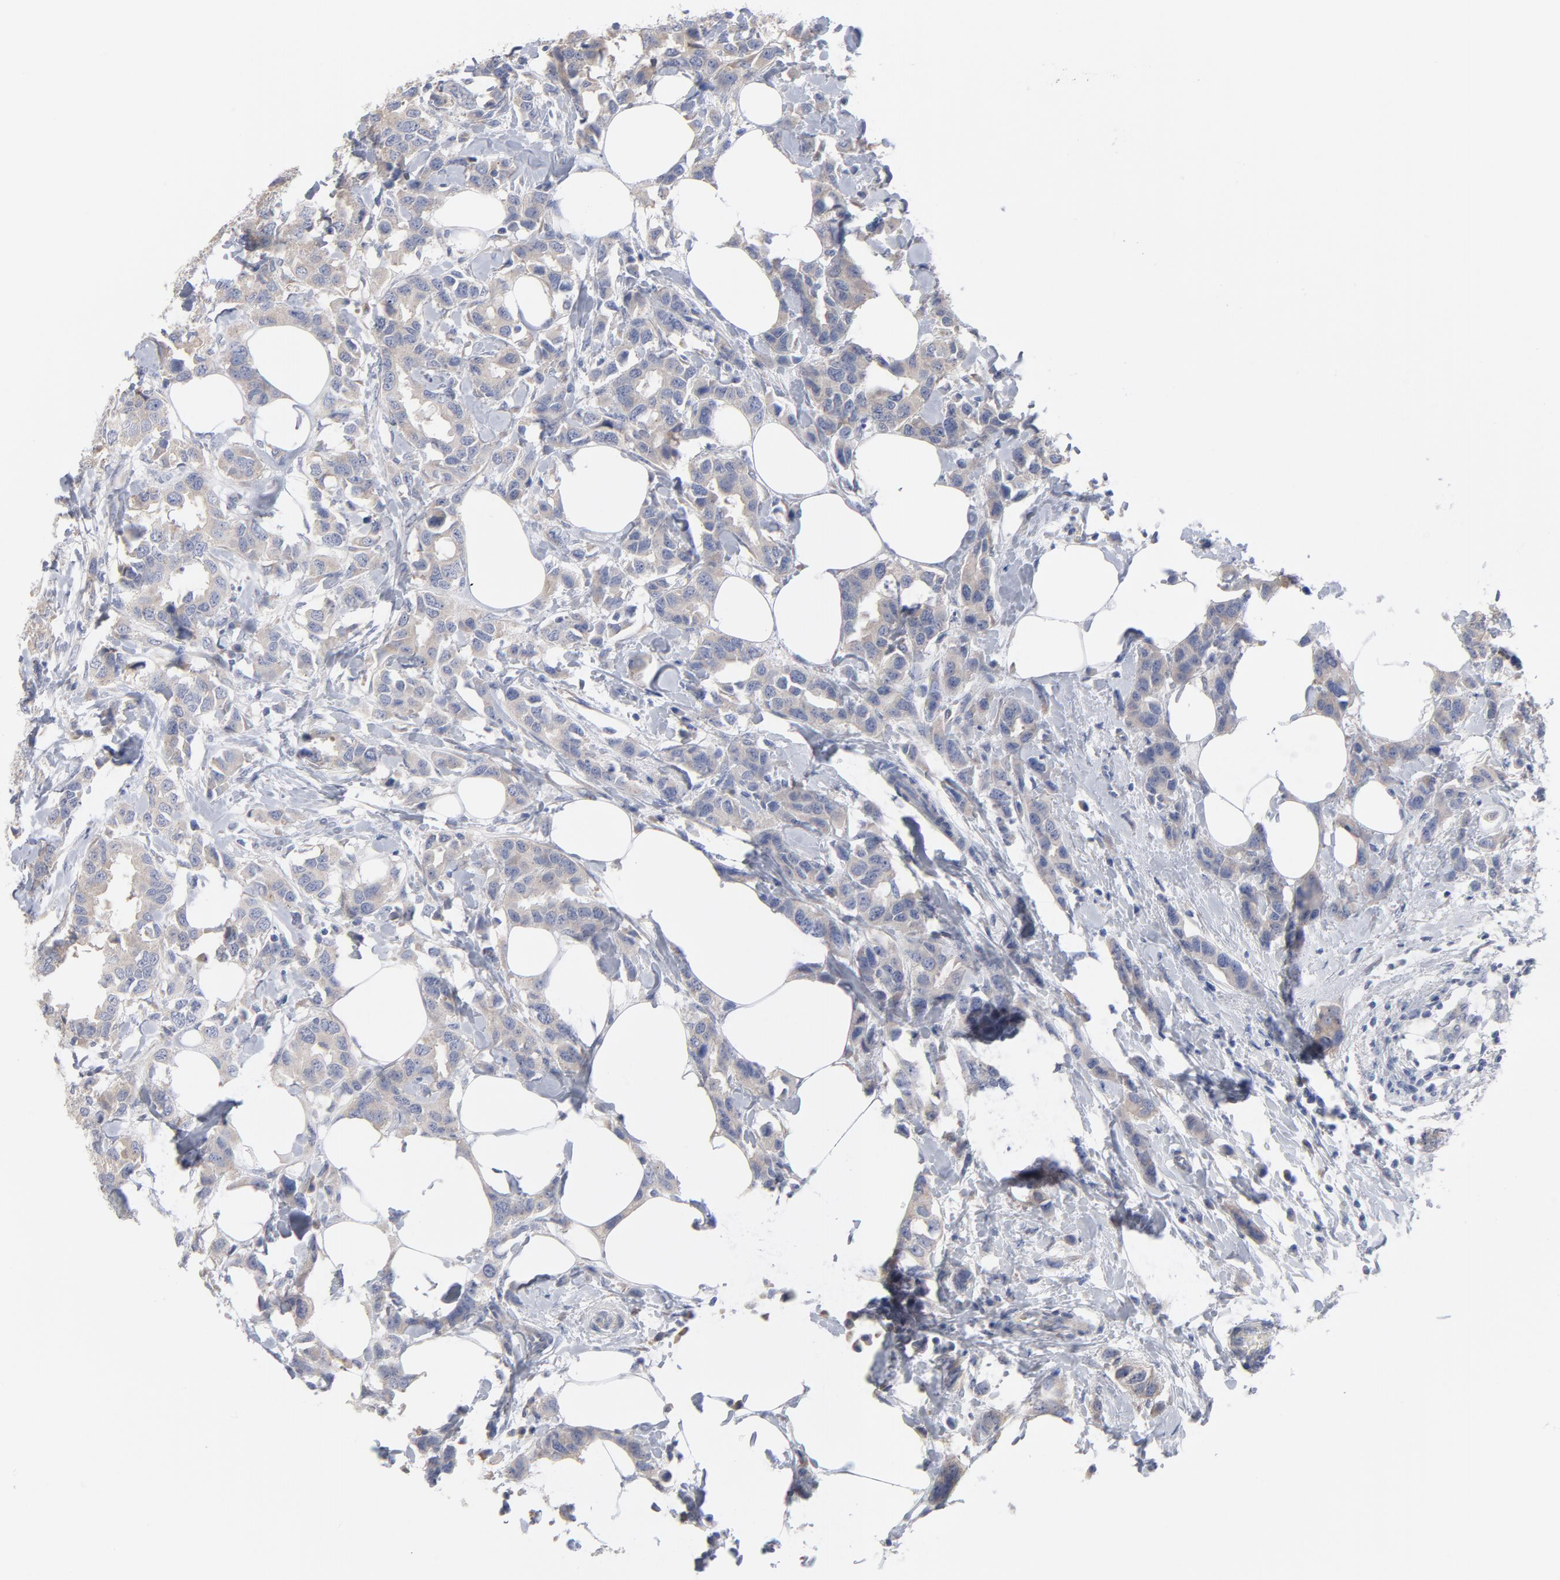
{"staining": {"intensity": "weak", "quantity": "25%-75%", "location": "cytoplasmic/membranous"}, "tissue": "breast cancer", "cell_type": "Tumor cells", "image_type": "cancer", "snomed": [{"axis": "morphology", "description": "Normal tissue, NOS"}, {"axis": "morphology", "description": "Duct carcinoma"}, {"axis": "topography", "description": "Breast"}], "caption": "Breast cancer (intraductal carcinoma) tissue demonstrates weak cytoplasmic/membranous staining in approximately 25%-75% of tumor cells, visualized by immunohistochemistry.", "gene": "CPE", "patient": {"sex": "female", "age": 50}}